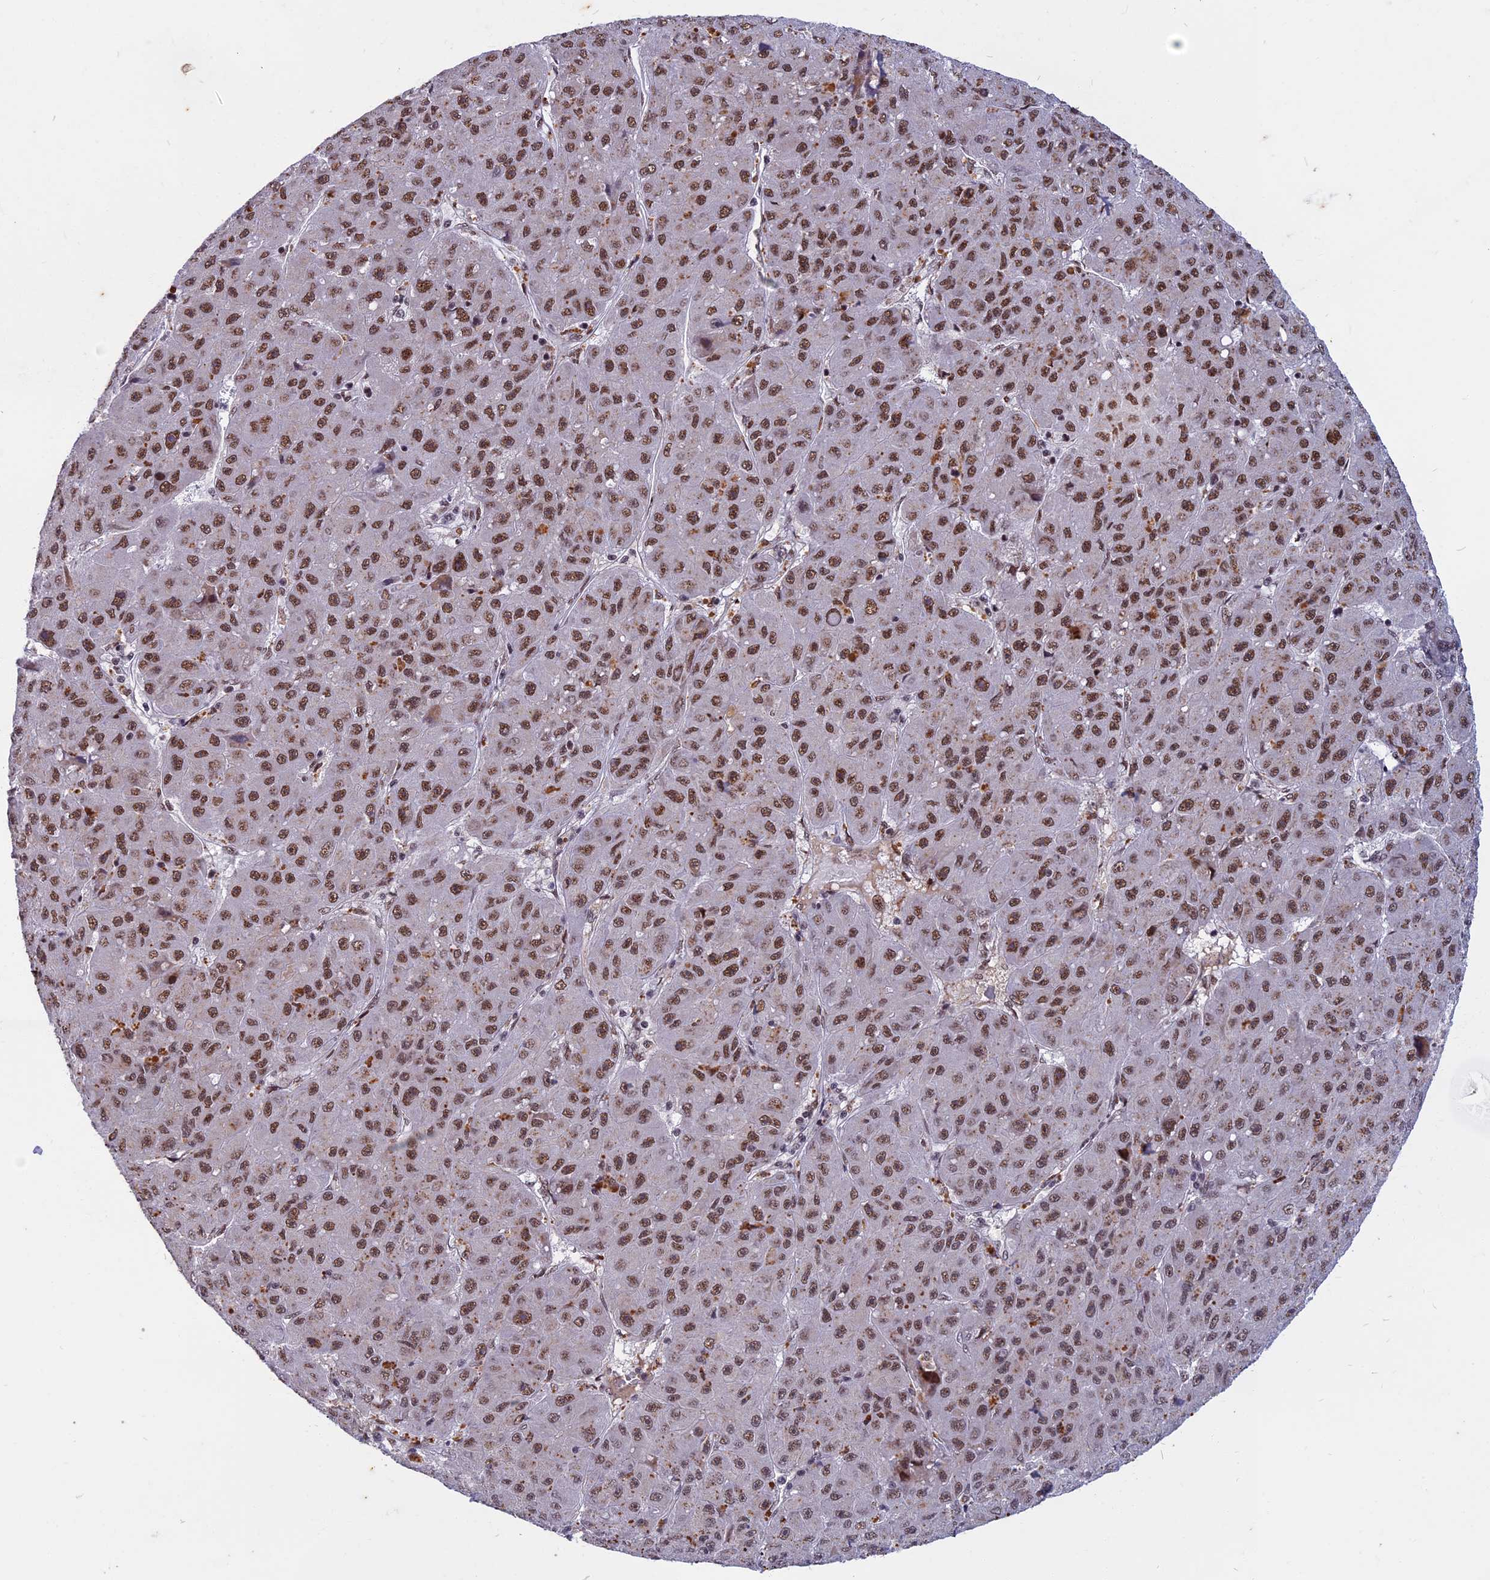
{"staining": {"intensity": "moderate", "quantity": ">75%", "location": "nuclear"}, "tissue": "liver cancer", "cell_type": "Tumor cells", "image_type": "cancer", "snomed": [{"axis": "morphology", "description": "Carcinoma, Hepatocellular, NOS"}, {"axis": "topography", "description": "Liver"}], "caption": "A brown stain shows moderate nuclear positivity of a protein in human liver cancer (hepatocellular carcinoma) tumor cells.", "gene": "CDC7", "patient": {"sex": "male", "age": 67}}